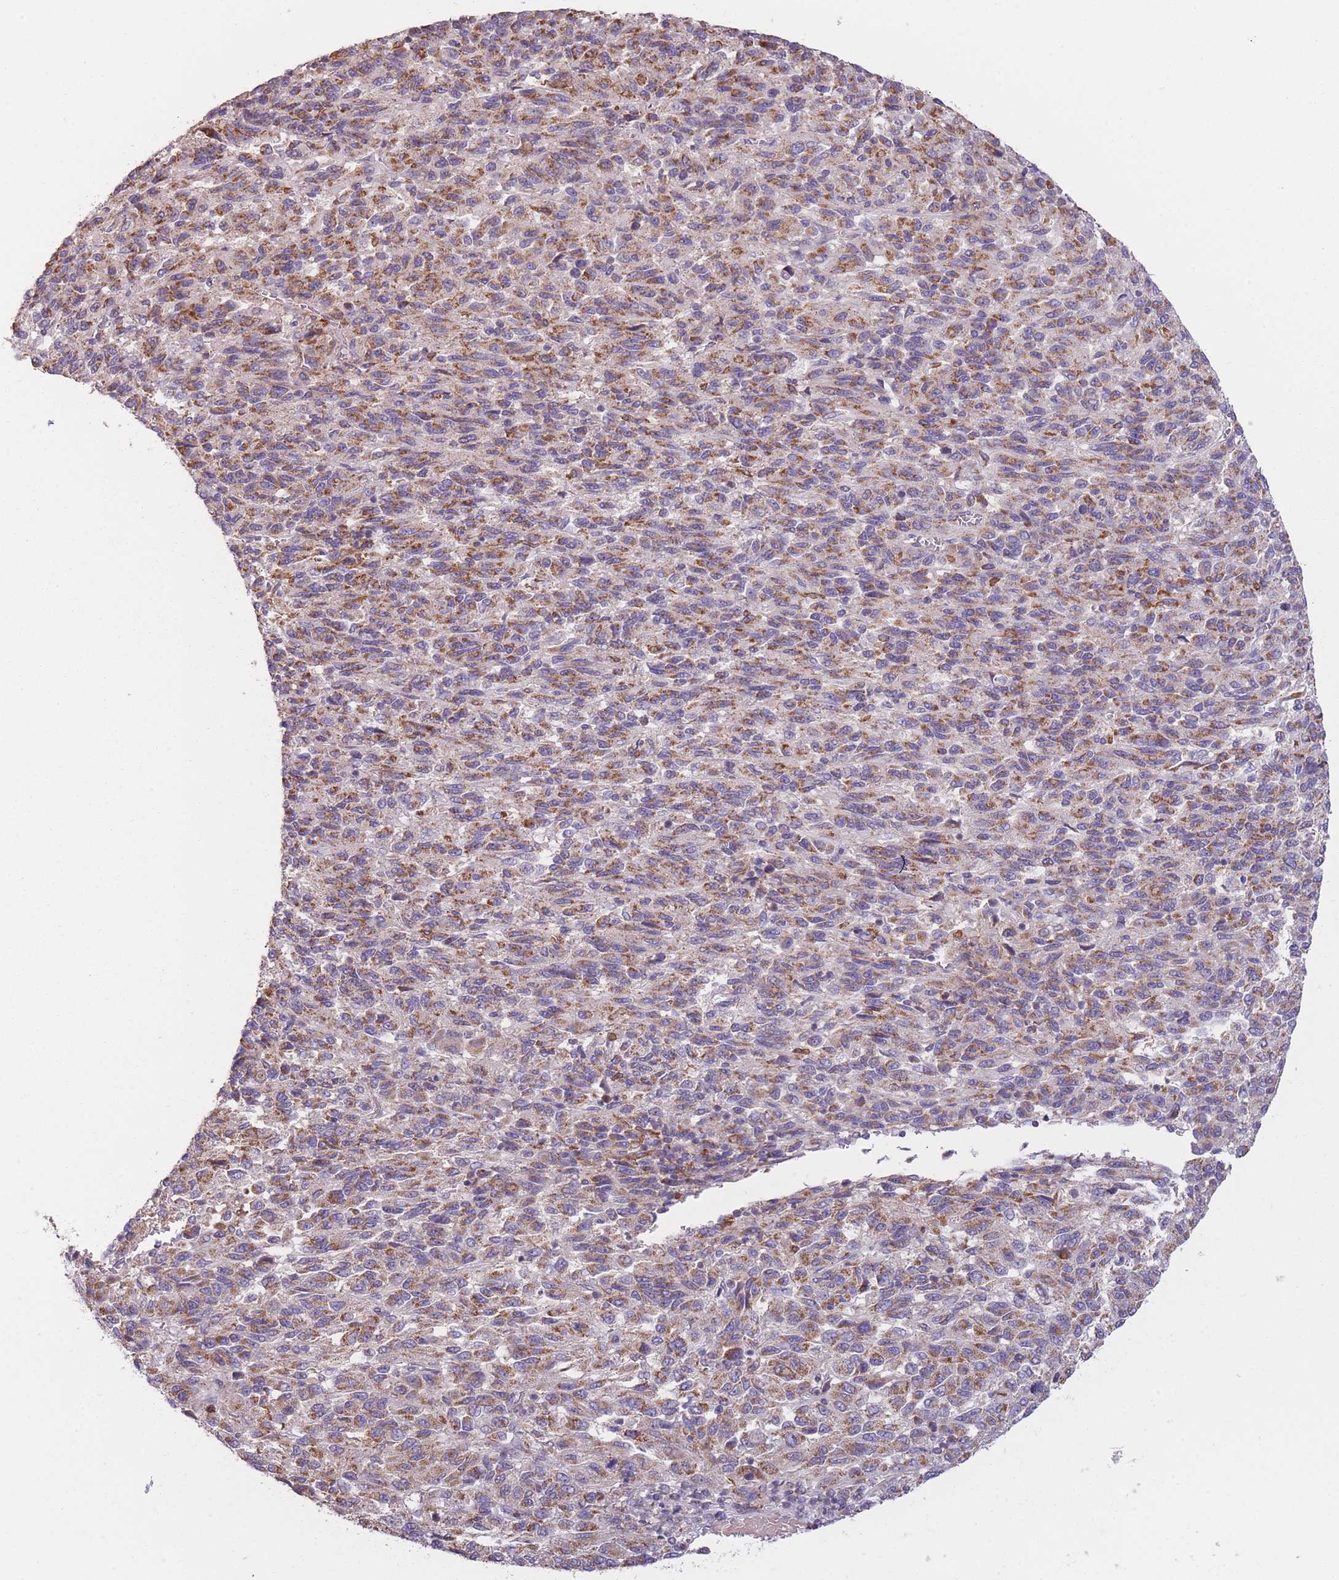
{"staining": {"intensity": "moderate", "quantity": ">75%", "location": "cytoplasmic/membranous"}, "tissue": "melanoma", "cell_type": "Tumor cells", "image_type": "cancer", "snomed": [{"axis": "morphology", "description": "Malignant melanoma, Metastatic site"}, {"axis": "topography", "description": "Lung"}], "caption": "Immunohistochemical staining of malignant melanoma (metastatic site) exhibits moderate cytoplasmic/membranous protein staining in about >75% of tumor cells.", "gene": "PRAM1", "patient": {"sex": "male", "age": 64}}